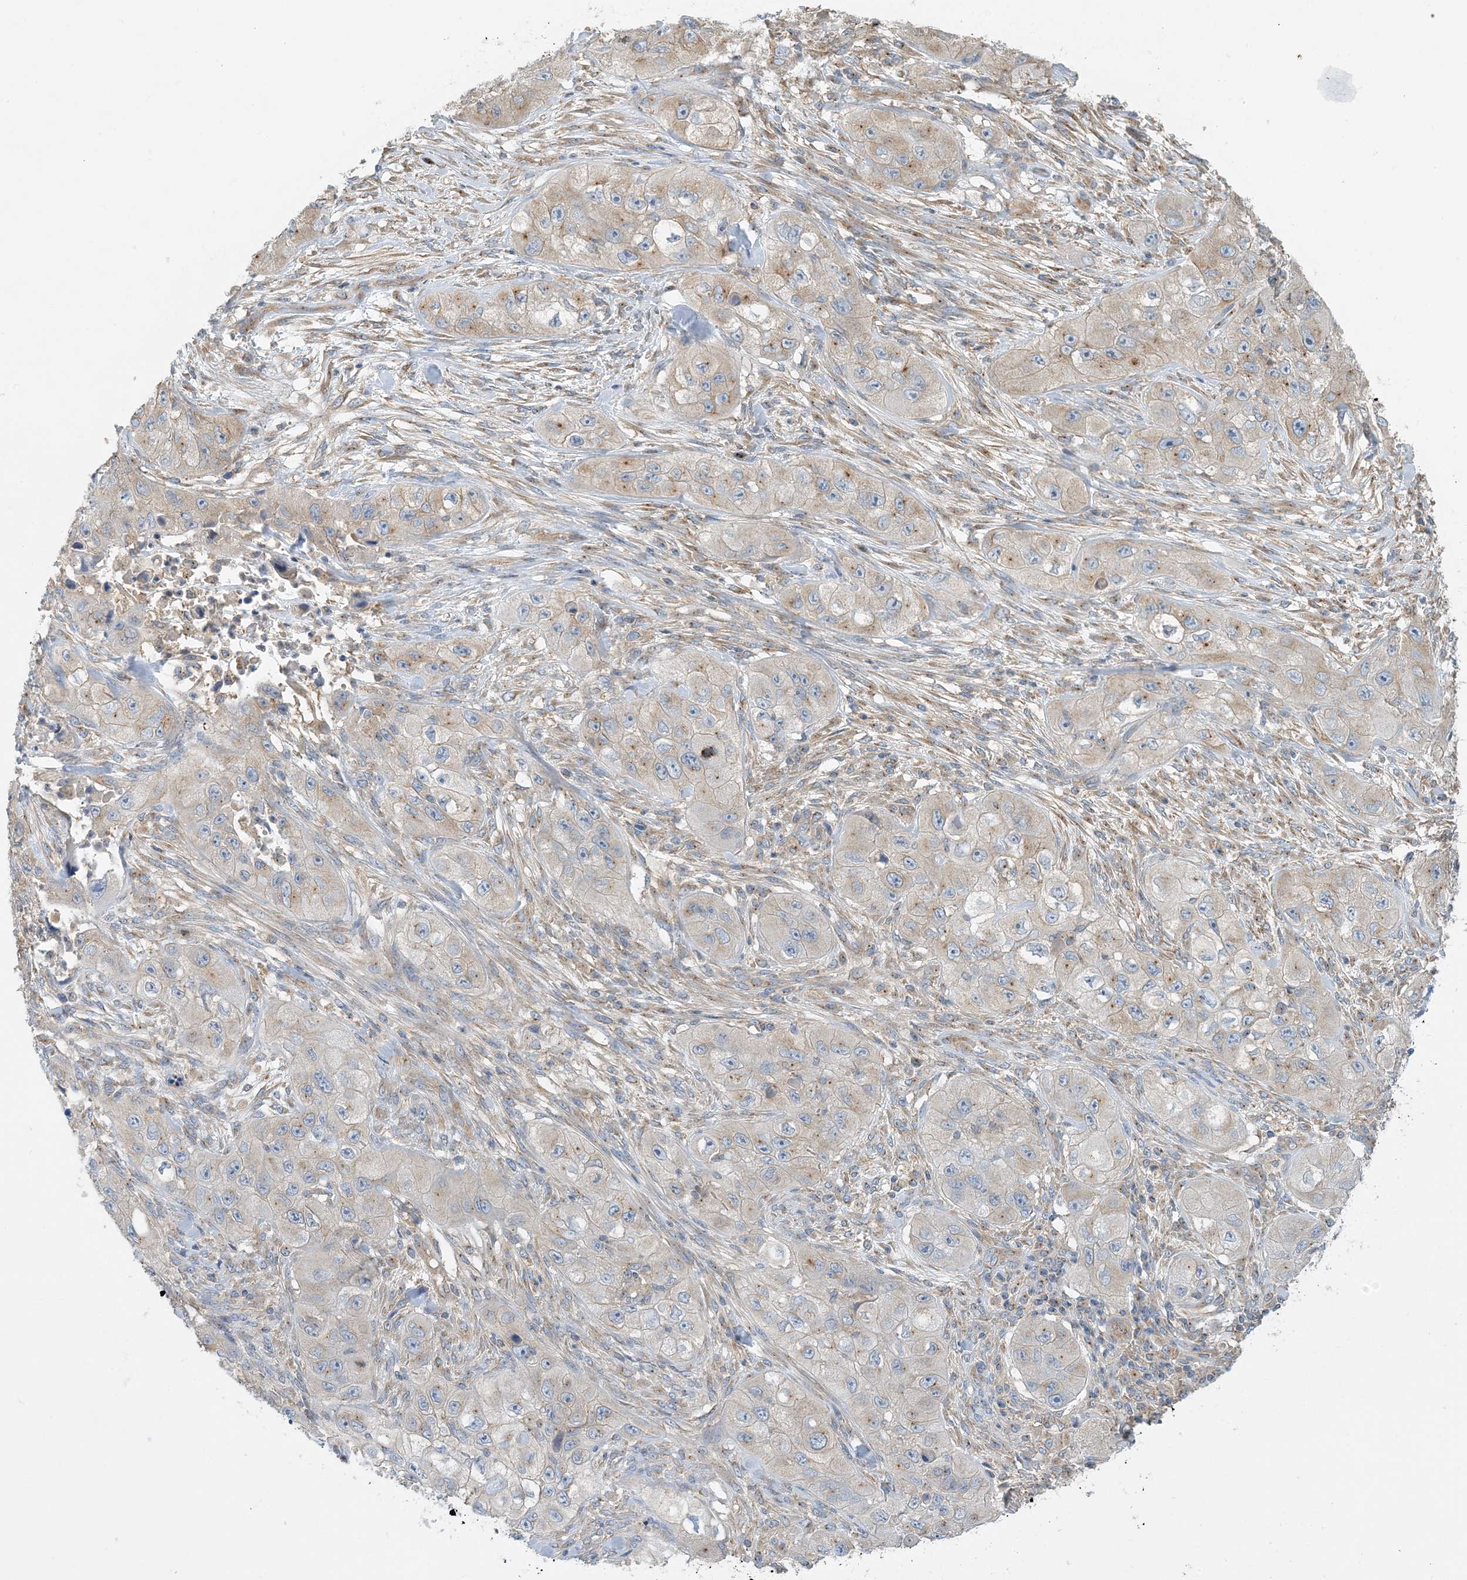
{"staining": {"intensity": "weak", "quantity": "<25%", "location": "cytoplasmic/membranous"}, "tissue": "skin cancer", "cell_type": "Tumor cells", "image_type": "cancer", "snomed": [{"axis": "morphology", "description": "Squamous cell carcinoma, NOS"}, {"axis": "topography", "description": "Skin"}, {"axis": "topography", "description": "Subcutis"}], "caption": "Human squamous cell carcinoma (skin) stained for a protein using immunohistochemistry (IHC) reveals no positivity in tumor cells.", "gene": "SIDT1", "patient": {"sex": "male", "age": 73}}